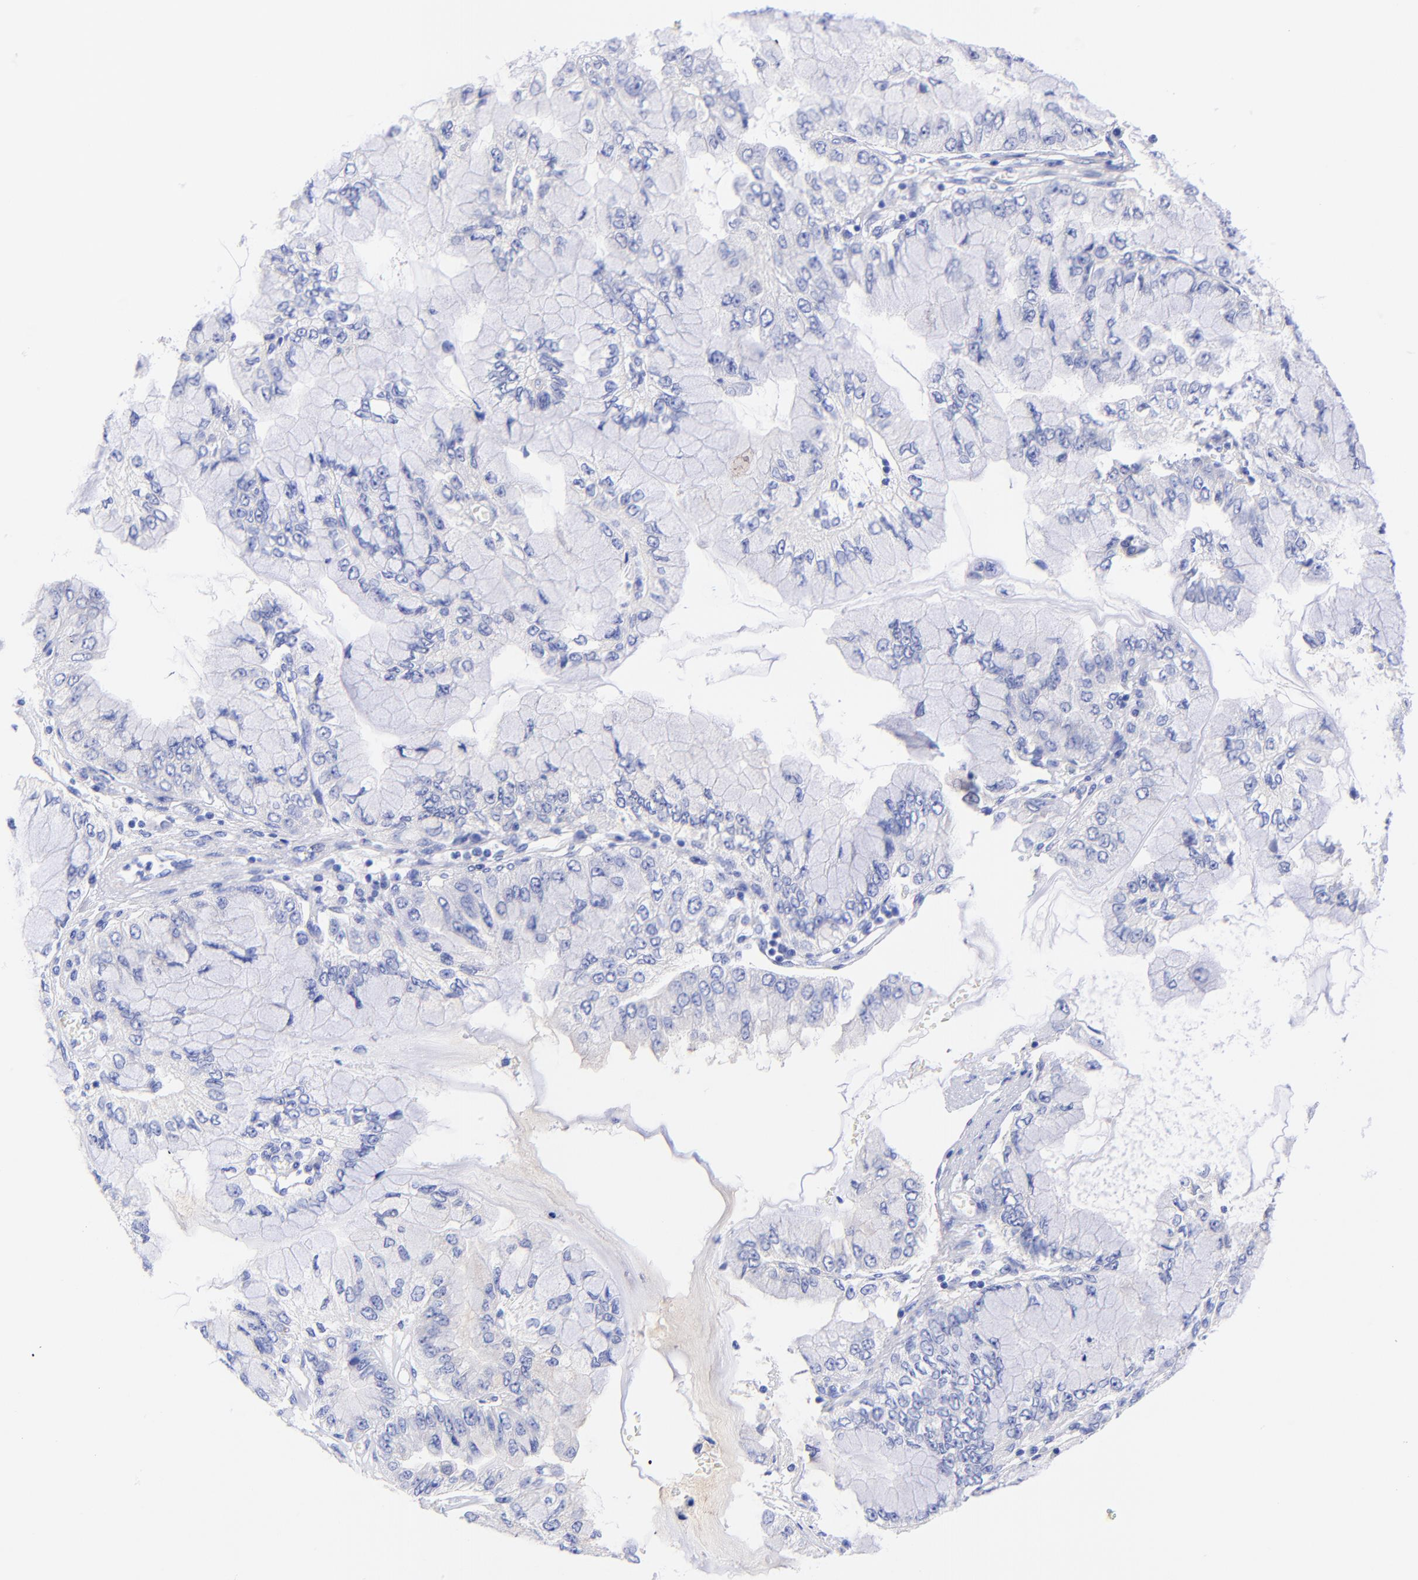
{"staining": {"intensity": "negative", "quantity": "none", "location": "none"}, "tissue": "liver cancer", "cell_type": "Tumor cells", "image_type": "cancer", "snomed": [{"axis": "morphology", "description": "Cholangiocarcinoma"}, {"axis": "topography", "description": "Liver"}], "caption": "Human liver cancer (cholangiocarcinoma) stained for a protein using immunohistochemistry (IHC) shows no staining in tumor cells.", "gene": "GPHN", "patient": {"sex": "female", "age": 79}}